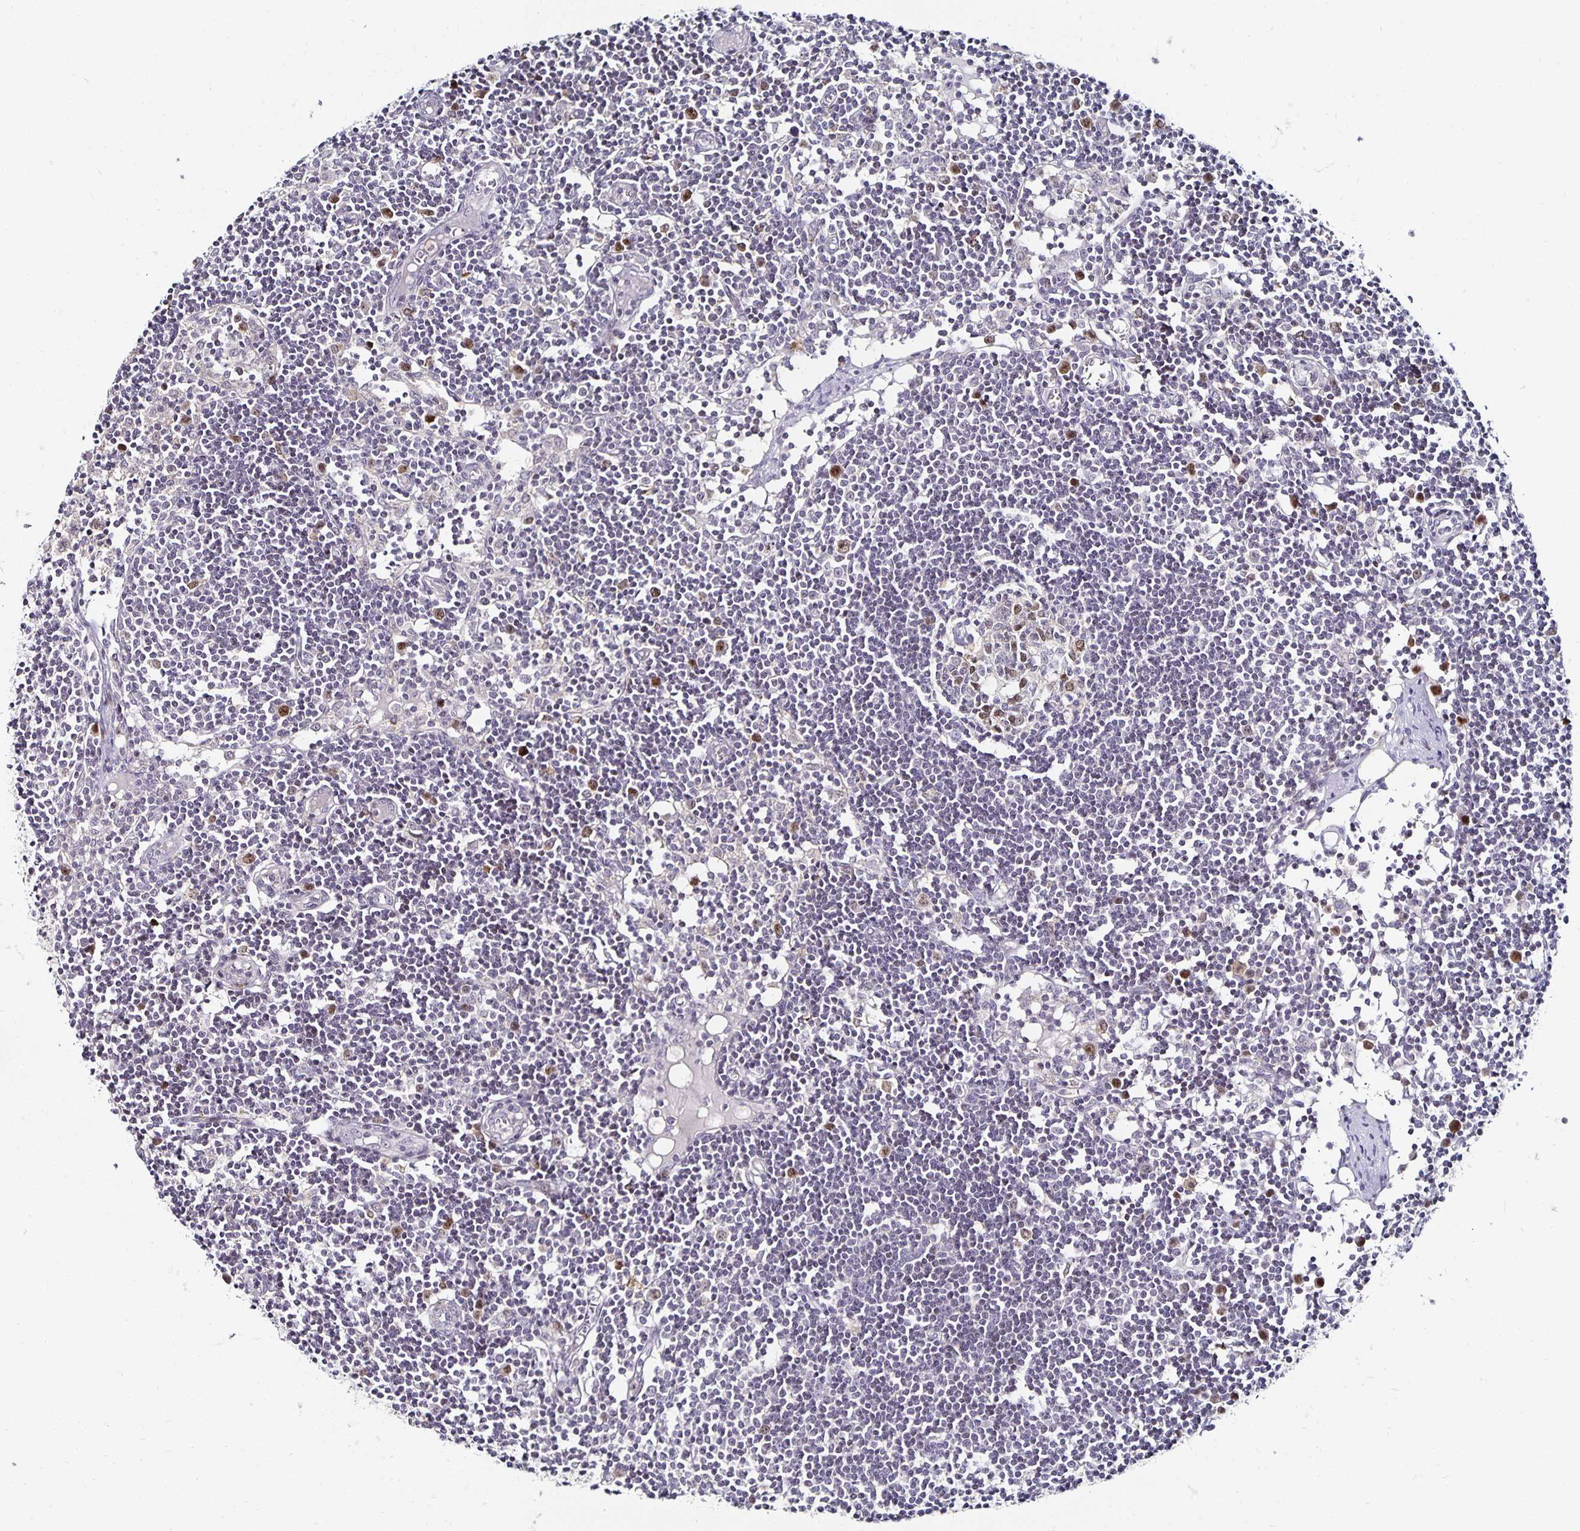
{"staining": {"intensity": "moderate", "quantity": "25%-75%", "location": "cytoplasmic/membranous,nuclear"}, "tissue": "lymph node", "cell_type": "Germinal center cells", "image_type": "normal", "snomed": [{"axis": "morphology", "description": "Normal tissue, NOS"}, {"axis": "topography", "description": "Lymph node"}], "caption": "Immunohistochemistry of benign lymph node displays medium levels of moderate cytoplasmic/membranous,nuclear expression in about 25%-75% of germinal center cells.", "gene": "ANLN", "patient": {"sex": "female", "age": 11}}